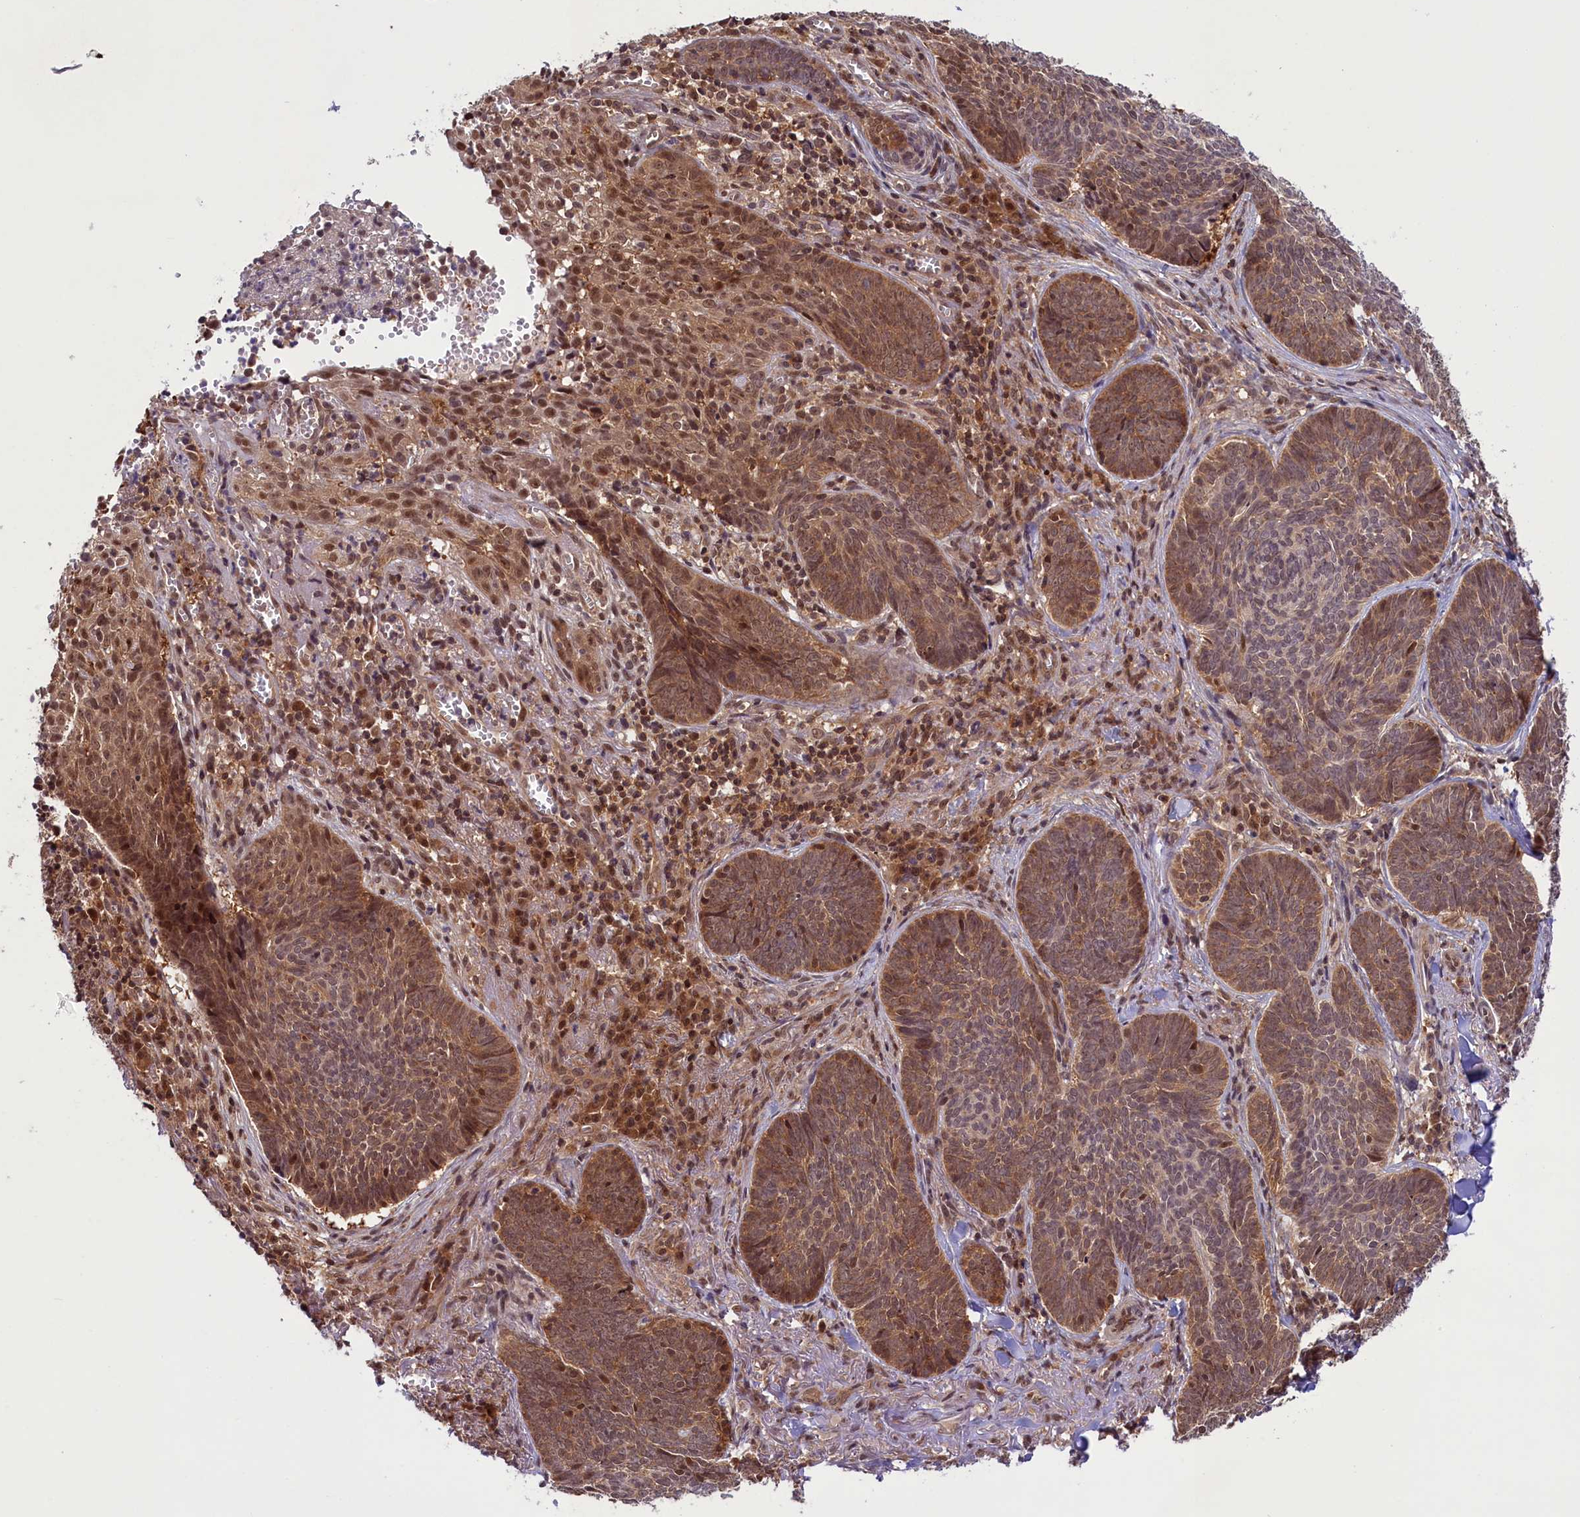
{"staining": {"intensity": "moderate", "quantity": ">75%", "location": "cytoplasmic/membranous,nuclear"}, "tissue": "skin cancer", "cell_type": "Tumor cells", "image_type": "cancer", "snomed": [{"axis": "morphology", "description": "Basal cell carcinoma"}, {"axis": "topography", "description": "Skin"}], "caption": "Immunohistochemical staining of skin cancer (basal cell carcinoma) demonstrates medium levels of moderate cytoplasmic/membranous and nuclear positivity in about >75% of tumor cells. The staining is performed using DAB brown chromogen to label protein expression. The nuclei are counter-stained blue using hematoxylin.", "gene": "SLC7A6OS", "patient": {"sex": "female", "age": 74}}